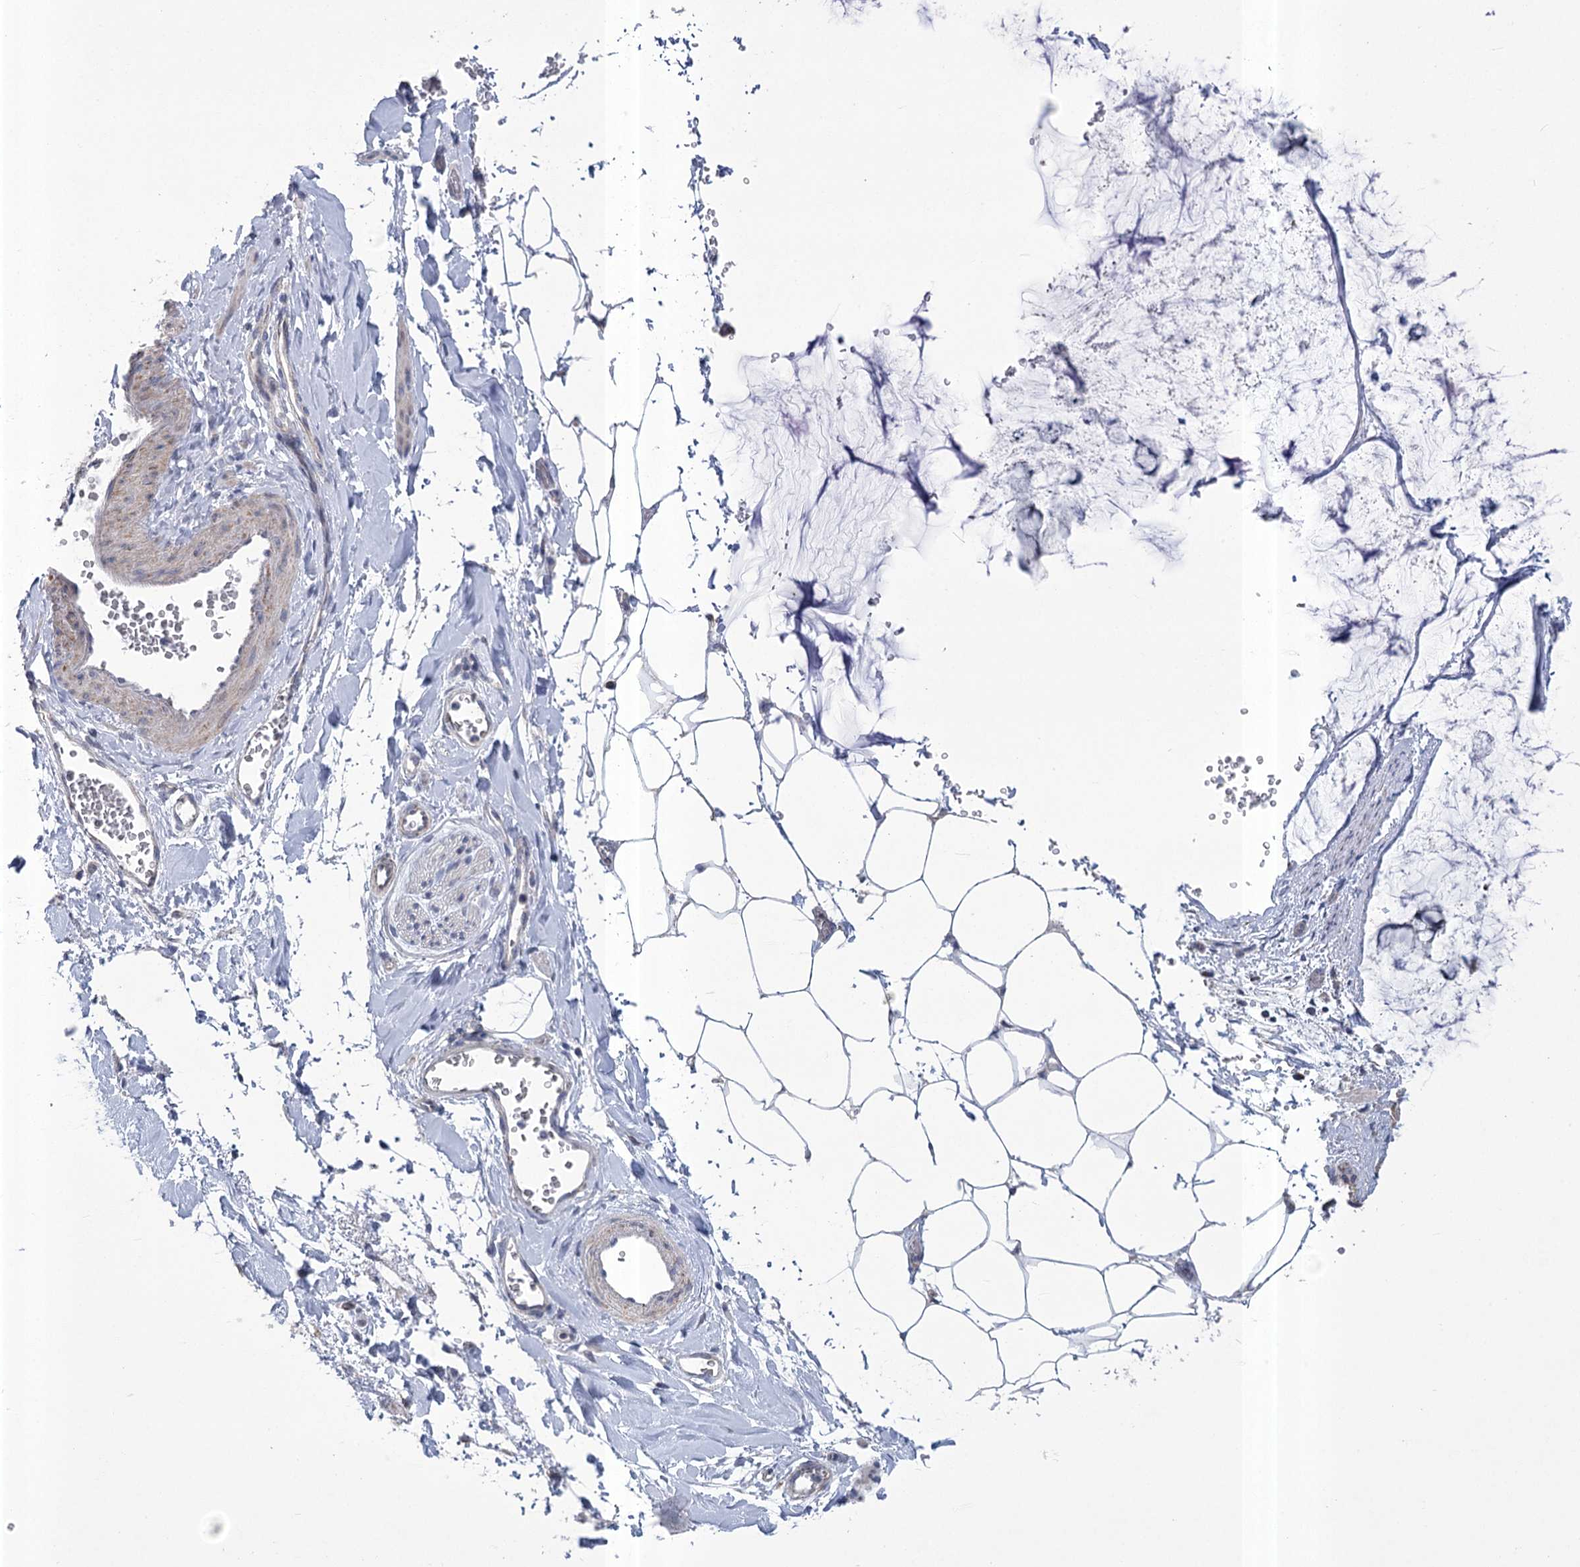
{"staining": {"intensity": "negative", "quantity": "none", "location": "none"}, "tissue": "ovarian cancer", "cell_type": "Tumor cells", "image_type": "cancer", "snomed": [{"axis": "morphology", "description": "Cystadenocarcinoma, mucinous, NOS"}, {"axis": "topography", "description": "Ovary"}], "caption": "Immunohistochemical staining of ovarian cancer displays no significant expression in tumor cells. (IHC, brightfield microscopy, high magnification).", "gene": "PDHB", "patient": {"sex": "female", "age": 42}}